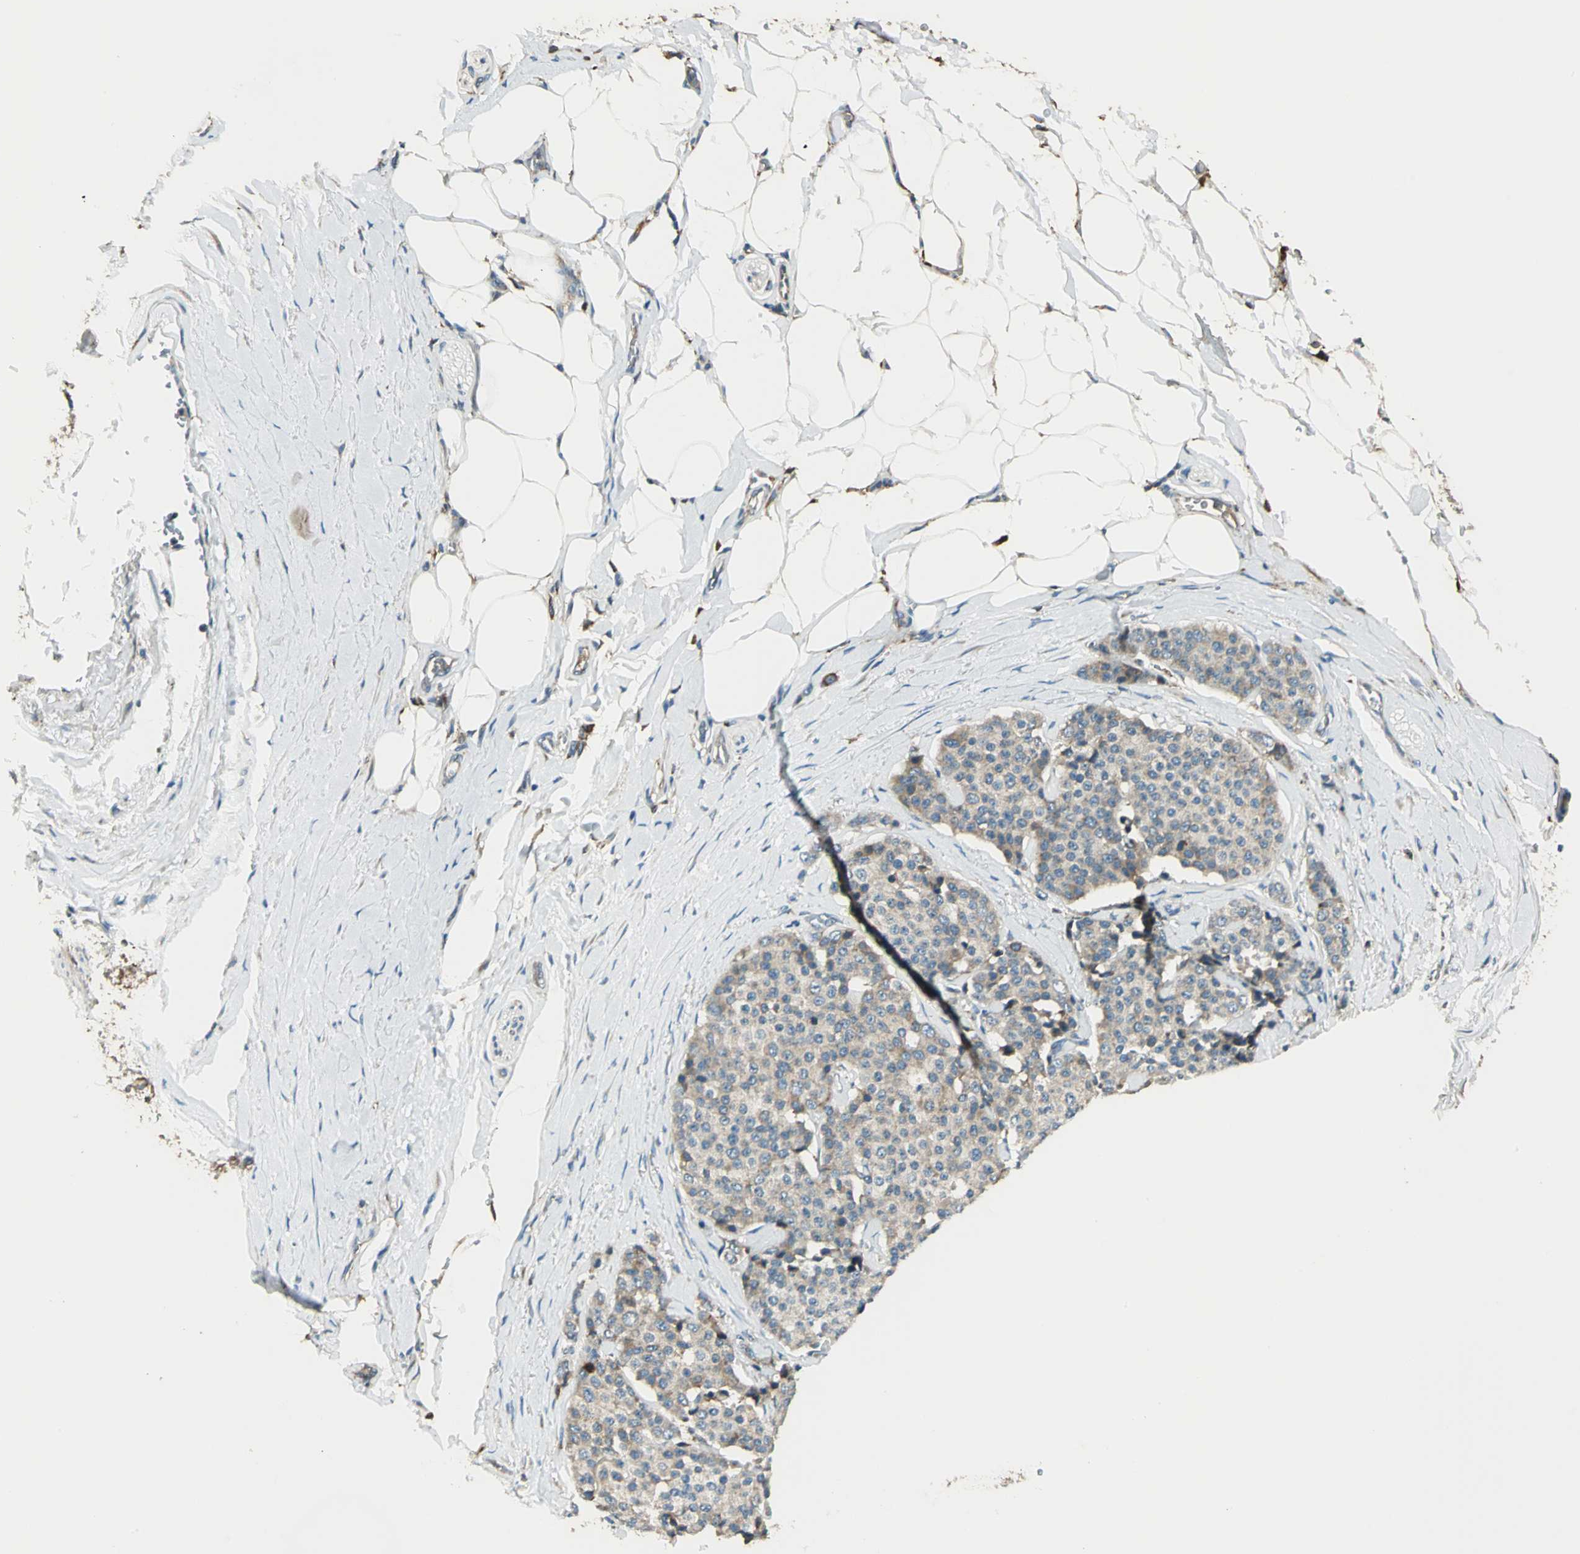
{"staining": {"intensity": "weak", "quantity": ">75%", "location": "cytoplasmic/membranous"}, "tissue": "carcinoid", "cell_type": "Tumor cells", "image_type": "cancer", "snomed": [{"axis": "morphology", "description": "Carcinoid, malignant, NOS"}, {"axis": "topography", "description": "Colon"}], "caption": "DAB (3,3'-diaminobenzidine) immunohistochemical staining of carcinoid (malignant) reveals weak cytoplasmic/membranous protein expression in about >75% of tumor cells.", "gene": "PDIA4", "patient": {"sex": "female", "age": 61}}